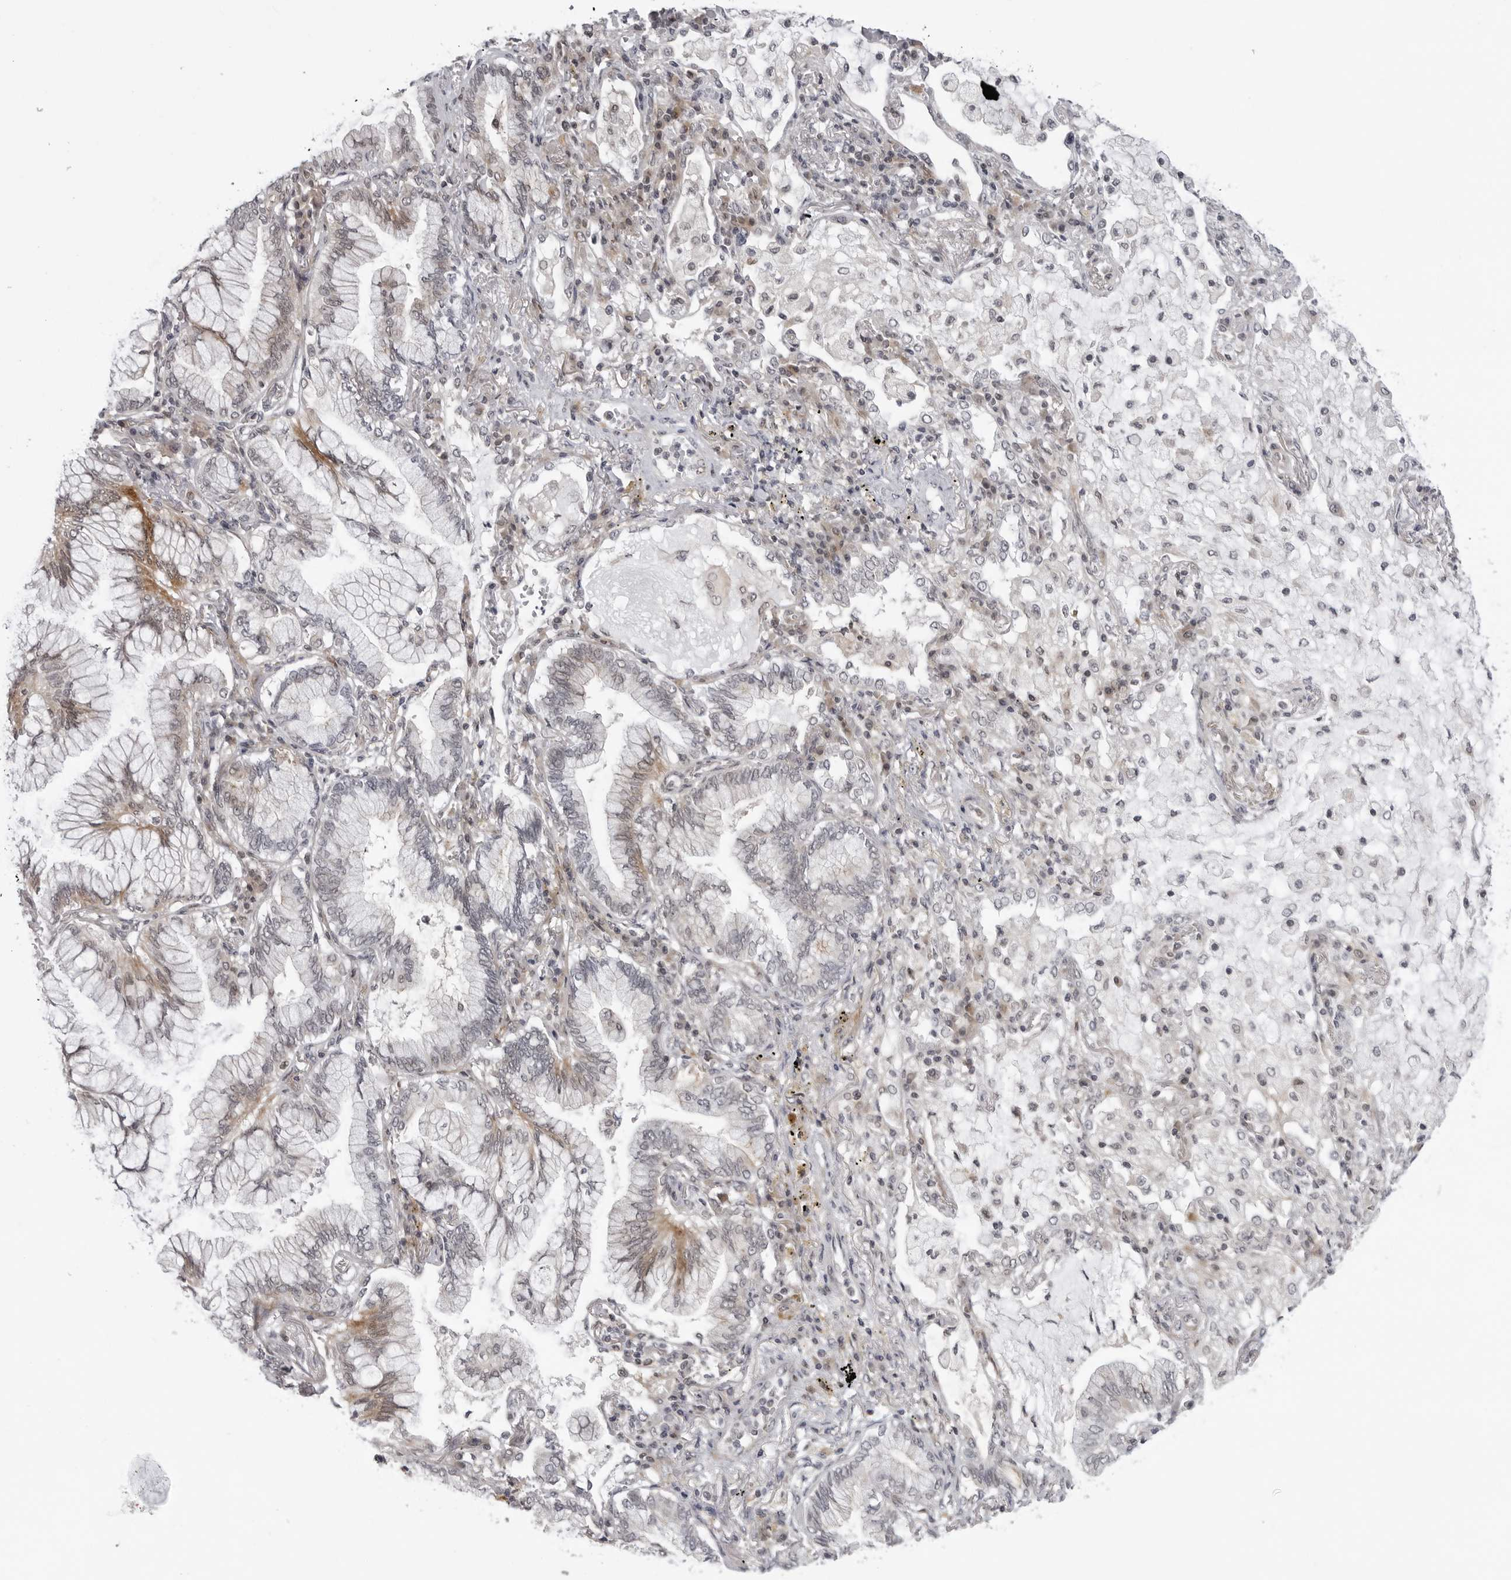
{"staining": {"intensity": "weak", "quantity": "<25%", "location": "cytoplasmic/membranous"}, "tissue": "lung cancer", "cell_type": "Tumor cells", "image_type": "cancer", "snomed": [{"axis": "morphology", "description": "Adenocarcinoma, NOS"}, {"axis": "topography", "description": "Lung"}], "caption": "A histopathology image of human adenocarcinoma (lung) is negative for staining in tumor cells.", "gene": "ADAMTS5", "patient": {"sex": "female", "age": 70}}